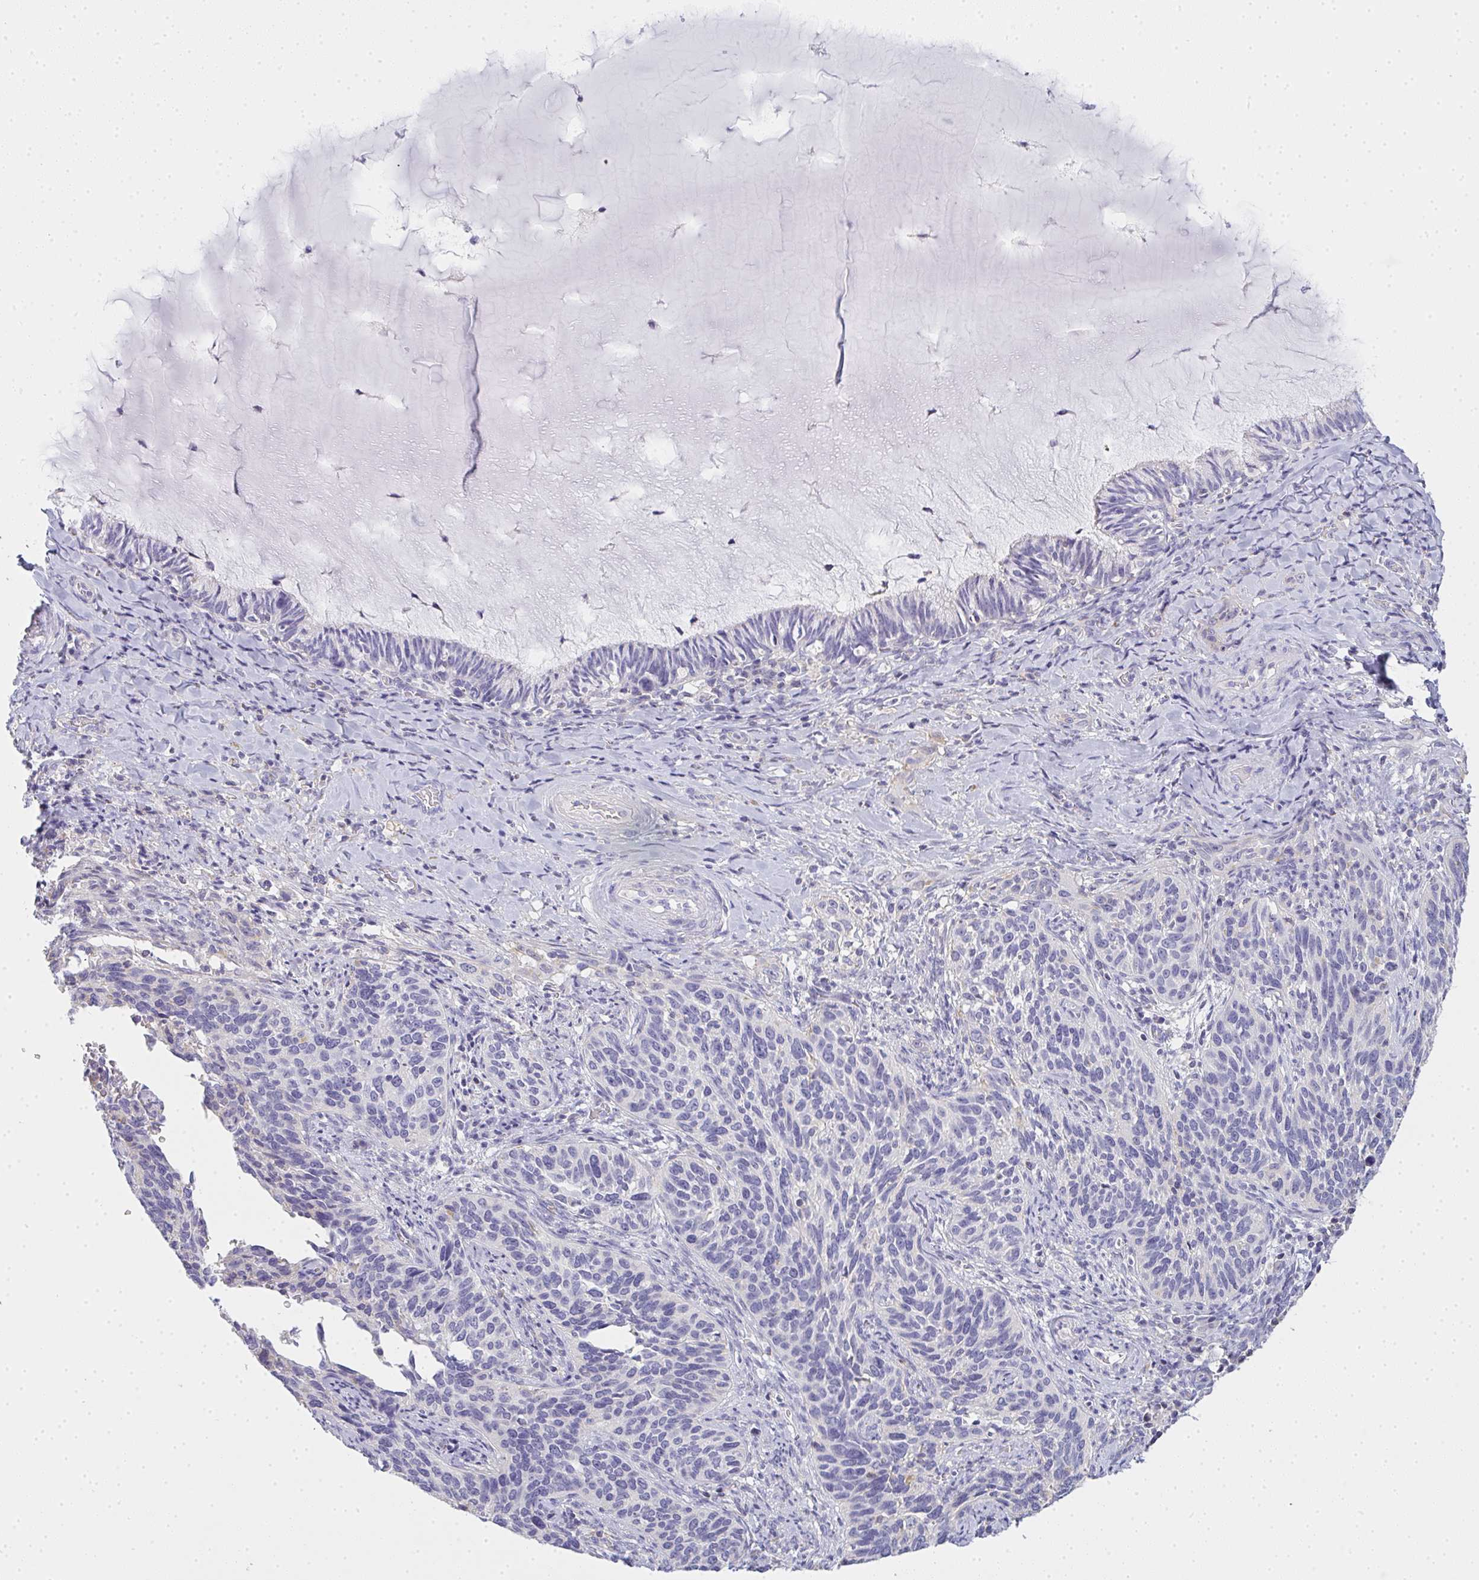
{"staining": {"intensity": "negative", "quantity": "none", "location": "none"}, "tissue": "cervical cancer", "cell_type": "Tumor cells", "image_type": "cancer", "snomed": [{"axis": "morphology", "description": "Squamous cell carcinoma, NOS"}, {"axis": "topography", "description": "Cervix"}], "caption": "This is an immunohistochemistry histopathology image of human cervical cancer (squamous cell carcinoma). There is no expression in tumor cells.", "gene": "GSDMB", "patient": {"sex": "female", "age": 51}}